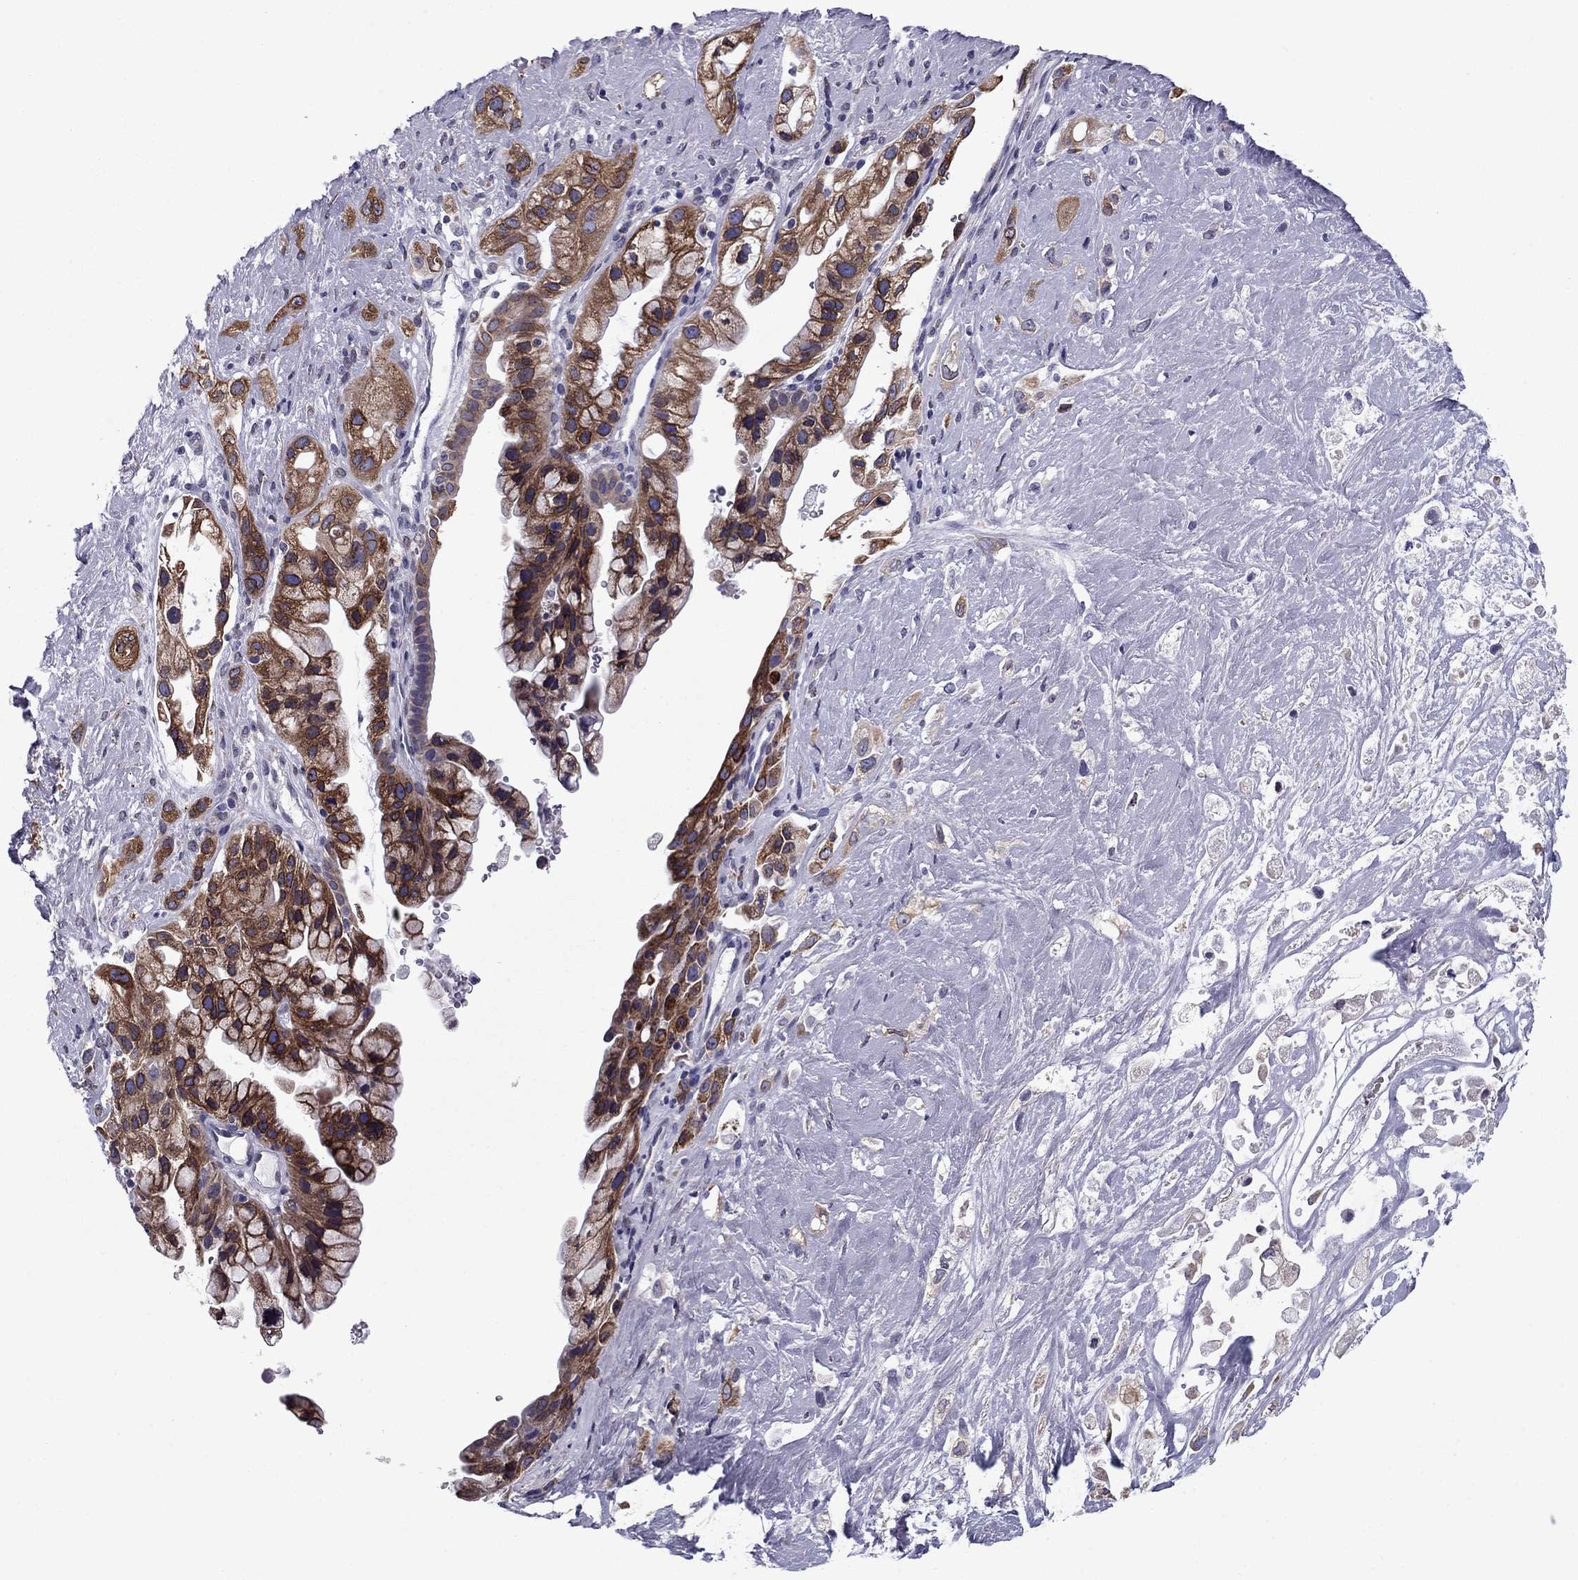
{"staining": {"intensity": "strong", "quantity": "25%-75%", "location": "cytoplasmic/membranous"}, "tissue": "pancreatic cancer", "cell_type": "Tumor cells", "image_type": "cancer", "snomed": [{"axis": "morphology", "description": "Adenocarcinoma, NOS"}, {"axis": "topography", "description": "Pancreas"}], "caption": "High-power microscopy captured an immunohistochemistry (IHC) histopathology image of adenocarcinoma (pancreatic), revealing strong cytoplasmic/membranous expression in about 25%-75% of tumor cells. (DAB (3,3'-diaminobenzidine) = brown stain, brightfield microscopy at high magnification).", "gene": "TMED3", "patient": {"sex": "male", "age": 44}}